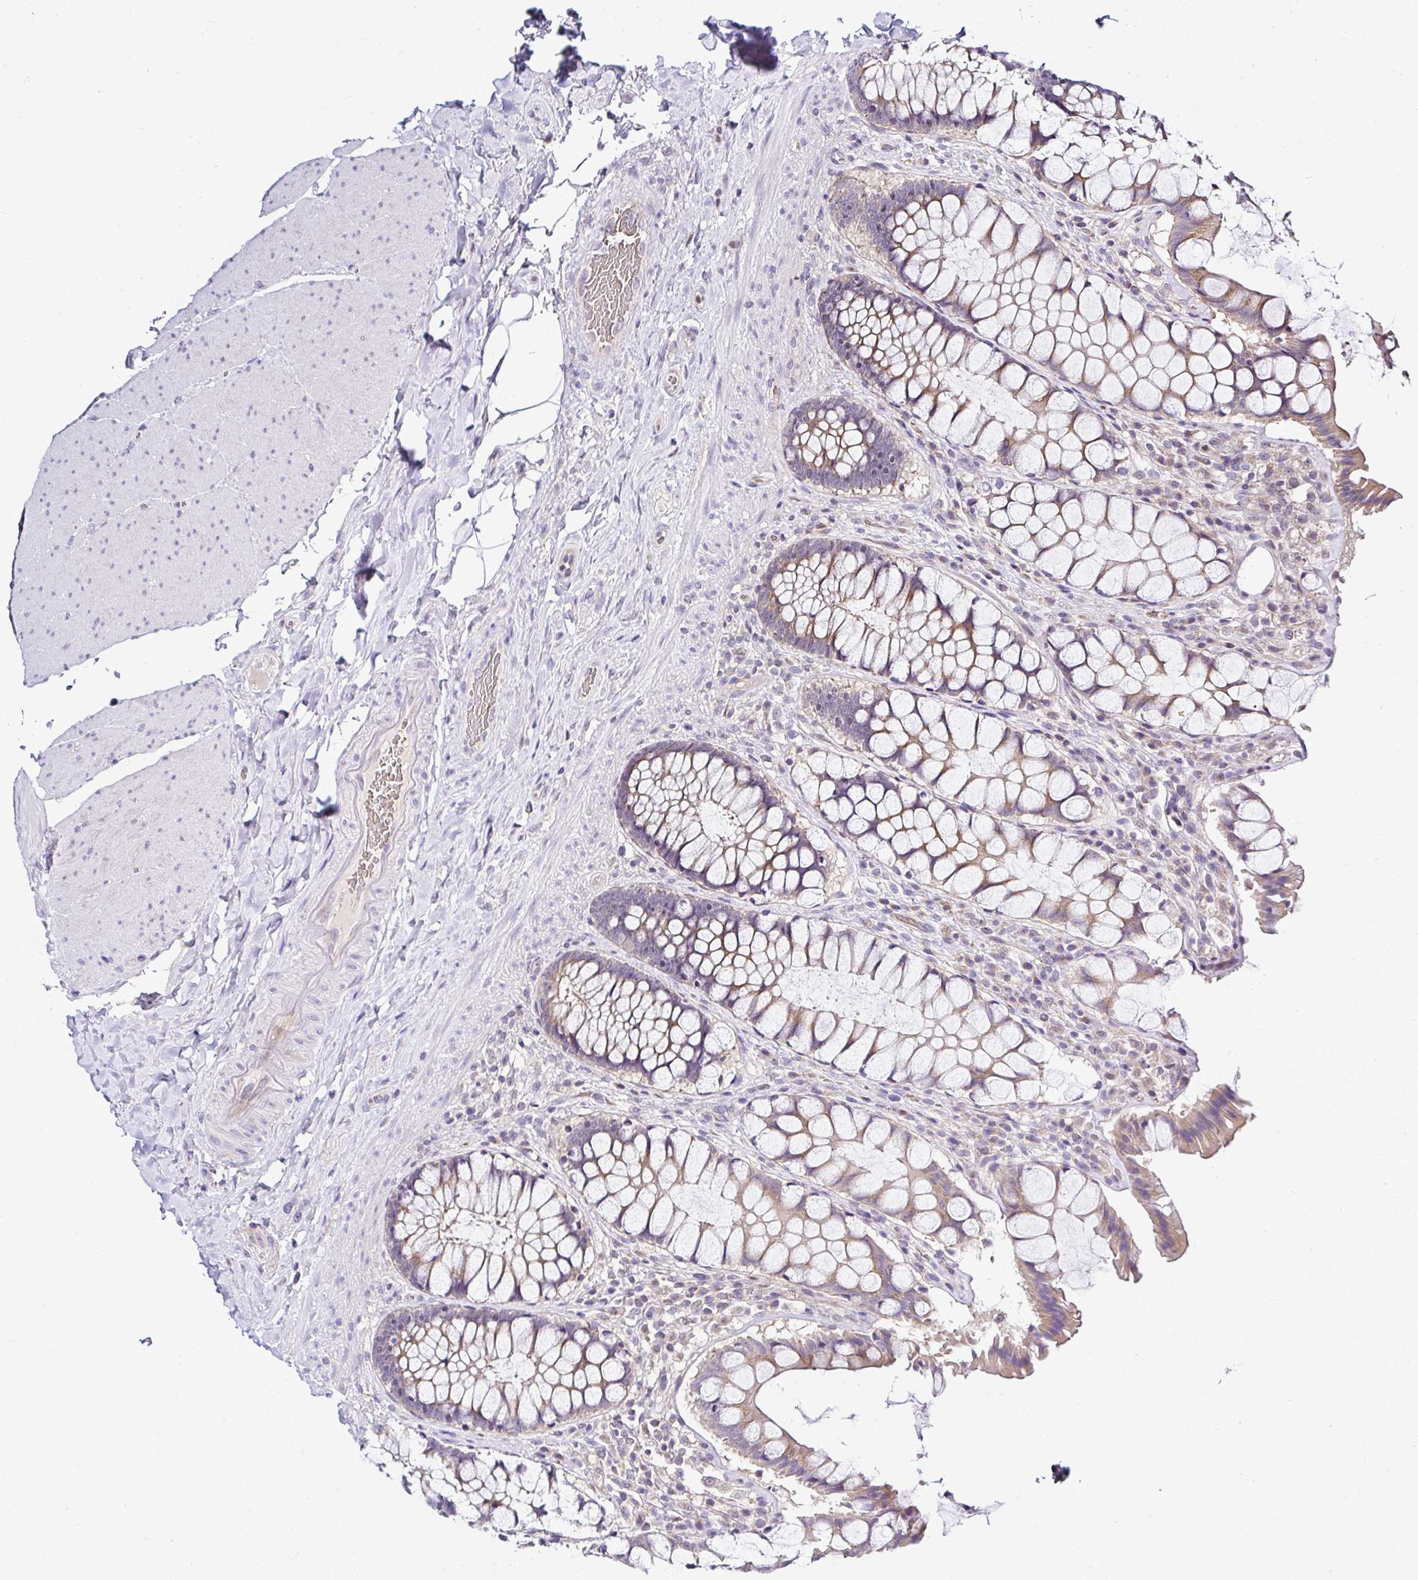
{"staining": {"intensity": "weak", "quantity": ">75%", "location": "cytoplasmic/membranous"}, "tissue": "rectum", "cell_type": "Glandular cells", "image_type": "normal", "snomed": [{"axis": "morphology", "description": "Normal tissue, NOS"}, {"axis": "topography", "description": "Rectum"}], "caption": "Glandular cells exhibit low levels of weak cytoplasmic/membranous expression in about >75% of cells in unremarkable human rectum. The protein of interest is stained brown, and the nuclei are stained in blue (DAB (3,3'-diaminobenzidine) IHC with brightfield microscopy, high magnification).", "gene": "DEPDC5", "patient": {"sex": "female", "age": 58}}